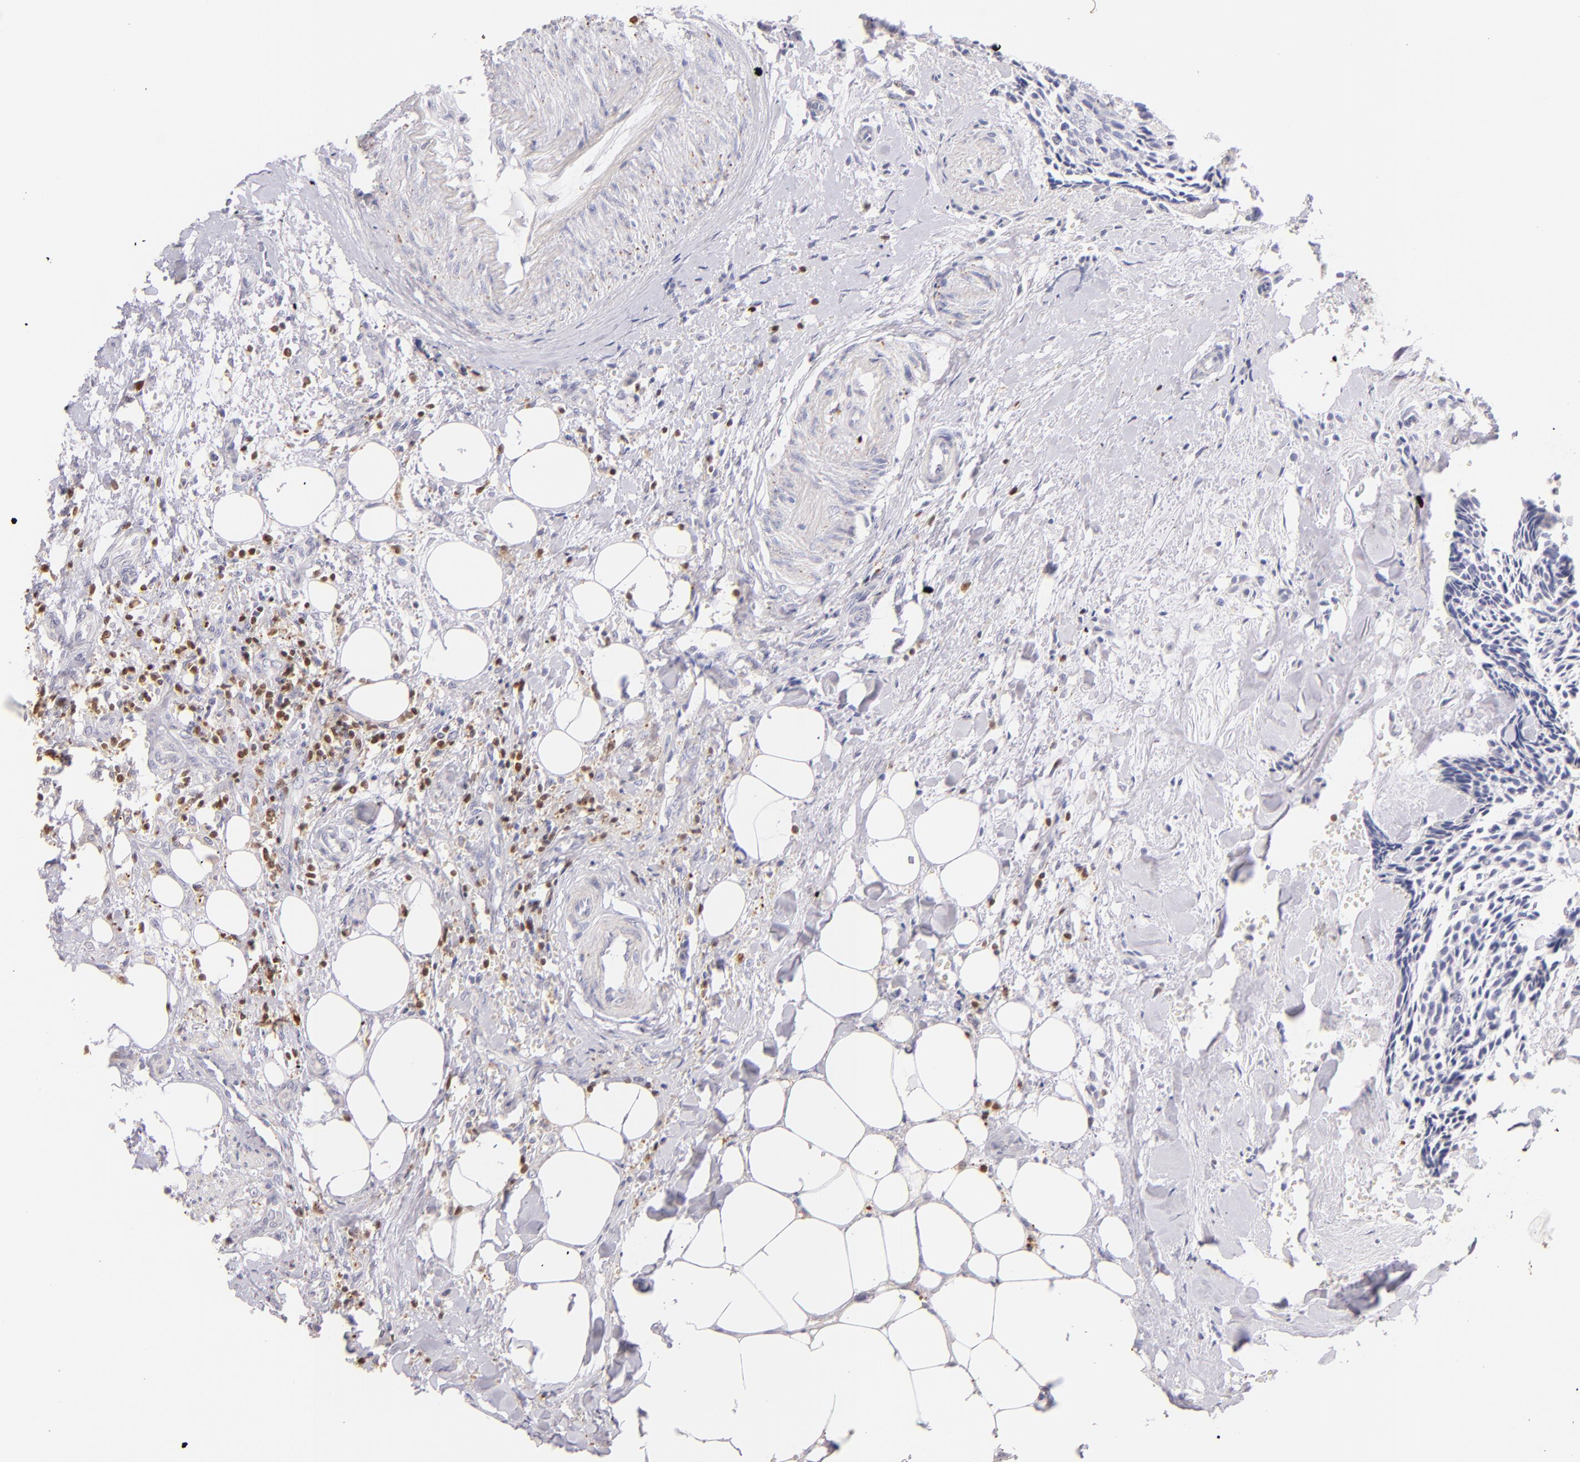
{"staining": {"intensity": "negative", "quantity": "none", "location": "none"}, "tissue": "head and neck cancer", "cell_type": "Tumor cells", "image_type": "cancer", "snomed": [{"axis": "morphology", "description": "Squamous cell carcinoma, NOS"}, {"axis": "topography", "description": "Salivary gland"}, {"axis": "topography", "description": "Head-Neck"}], "caption": "Head and neck cancer was stained to show a protein in brown. There is no significant expression in tumor cells.", "gene": "ZAP70", "patient": {"sex": "male", "age": 70}}